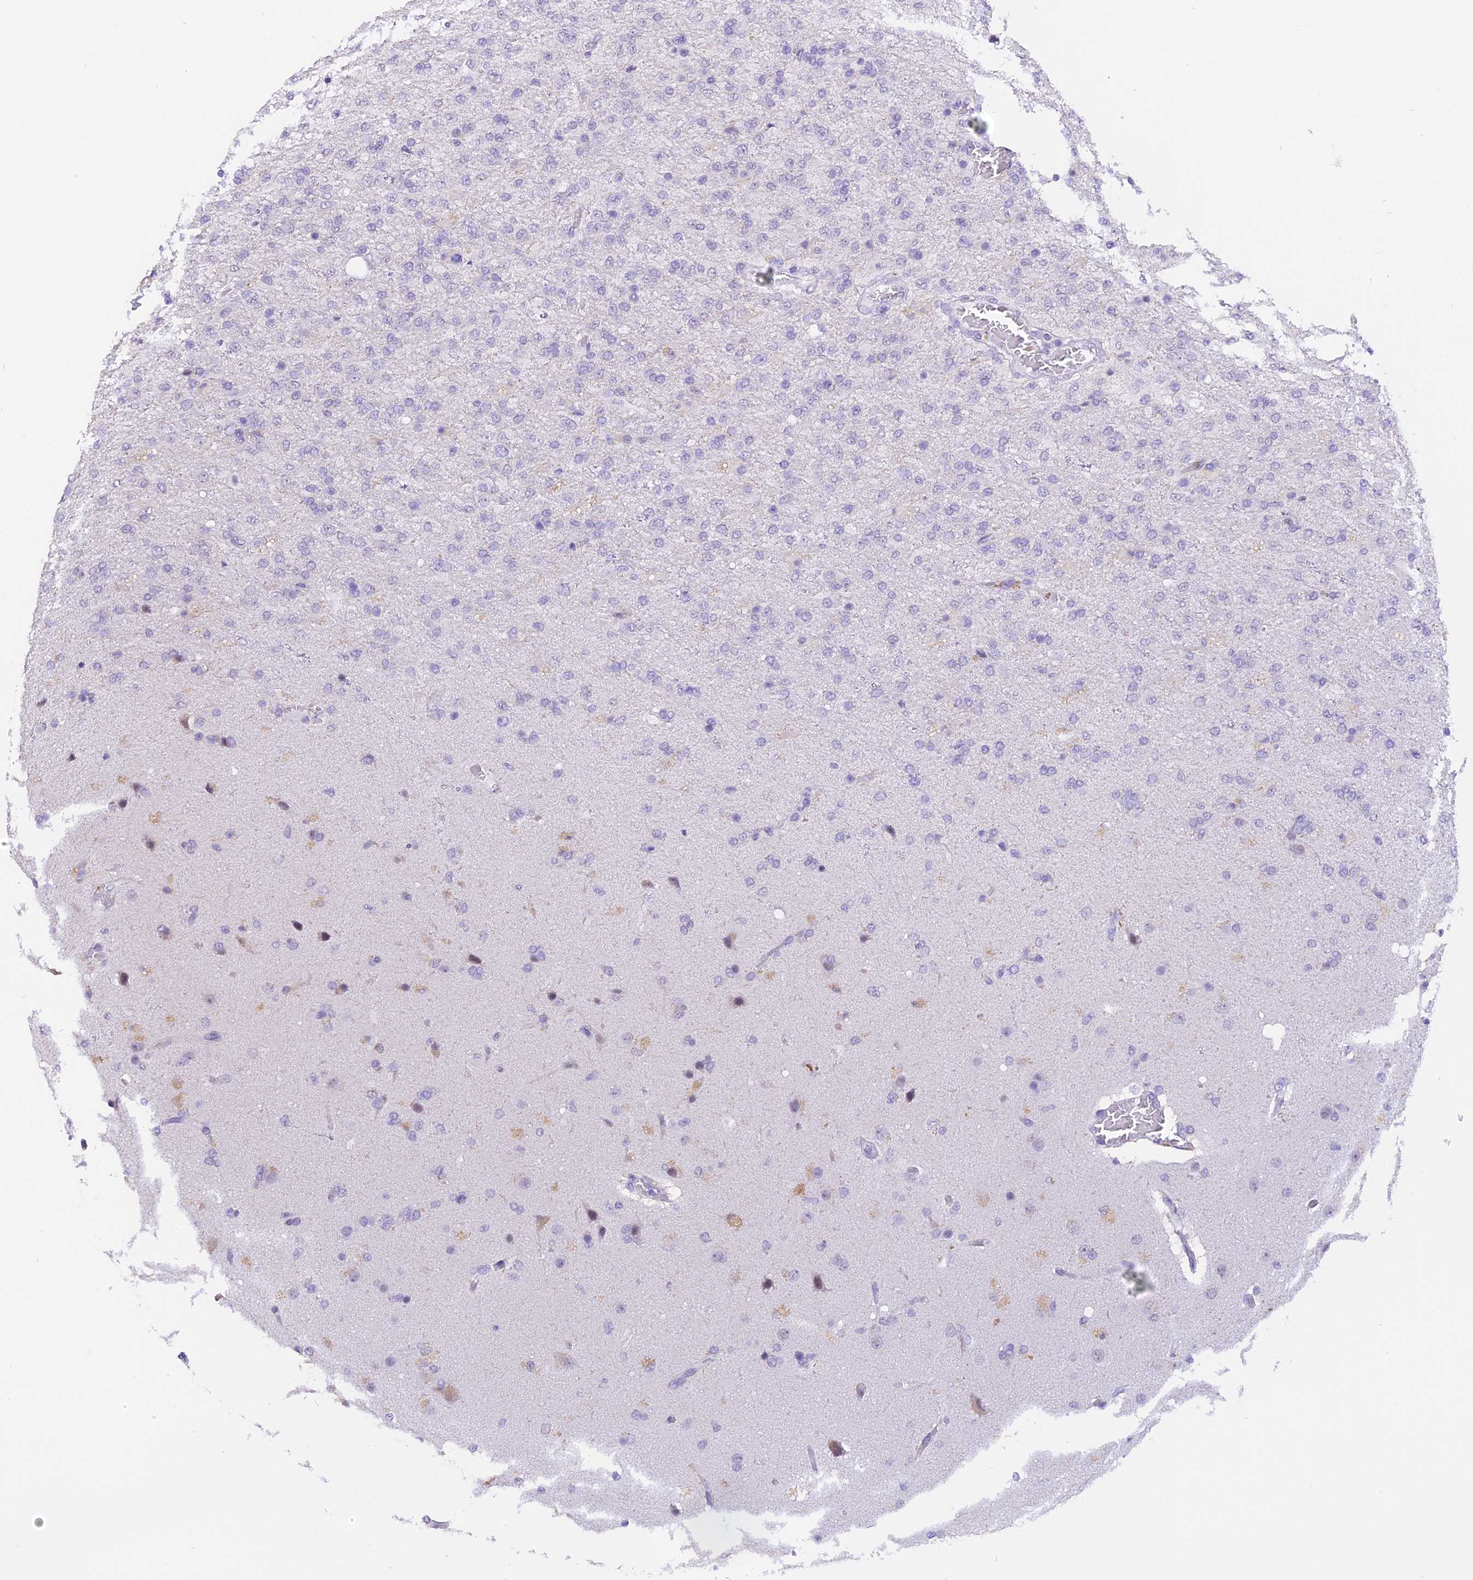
{"staining": {"intensity": "negative", "quantity": "none", "location": "none"}, "tissue": "glioma", "cell_type": "Tumor cells", "image_type": "cancer", "snomed": [{"axis": "morphology", "description": "Glioma, malignant, High grade"}, {"axis": "topography", "description": "Brain"}], "caption": "The photomicrograph shows no staining of tumor cells in glioma. The staining was performed using DAB (3,3'-diaminobenzidine) to visualize the protein expression in brown, while the nuclei were stained in blue with hematoxylin (Magnification: 20x).", "gene": "AHSP", "patient": {"sex": "female", "age": 74}}